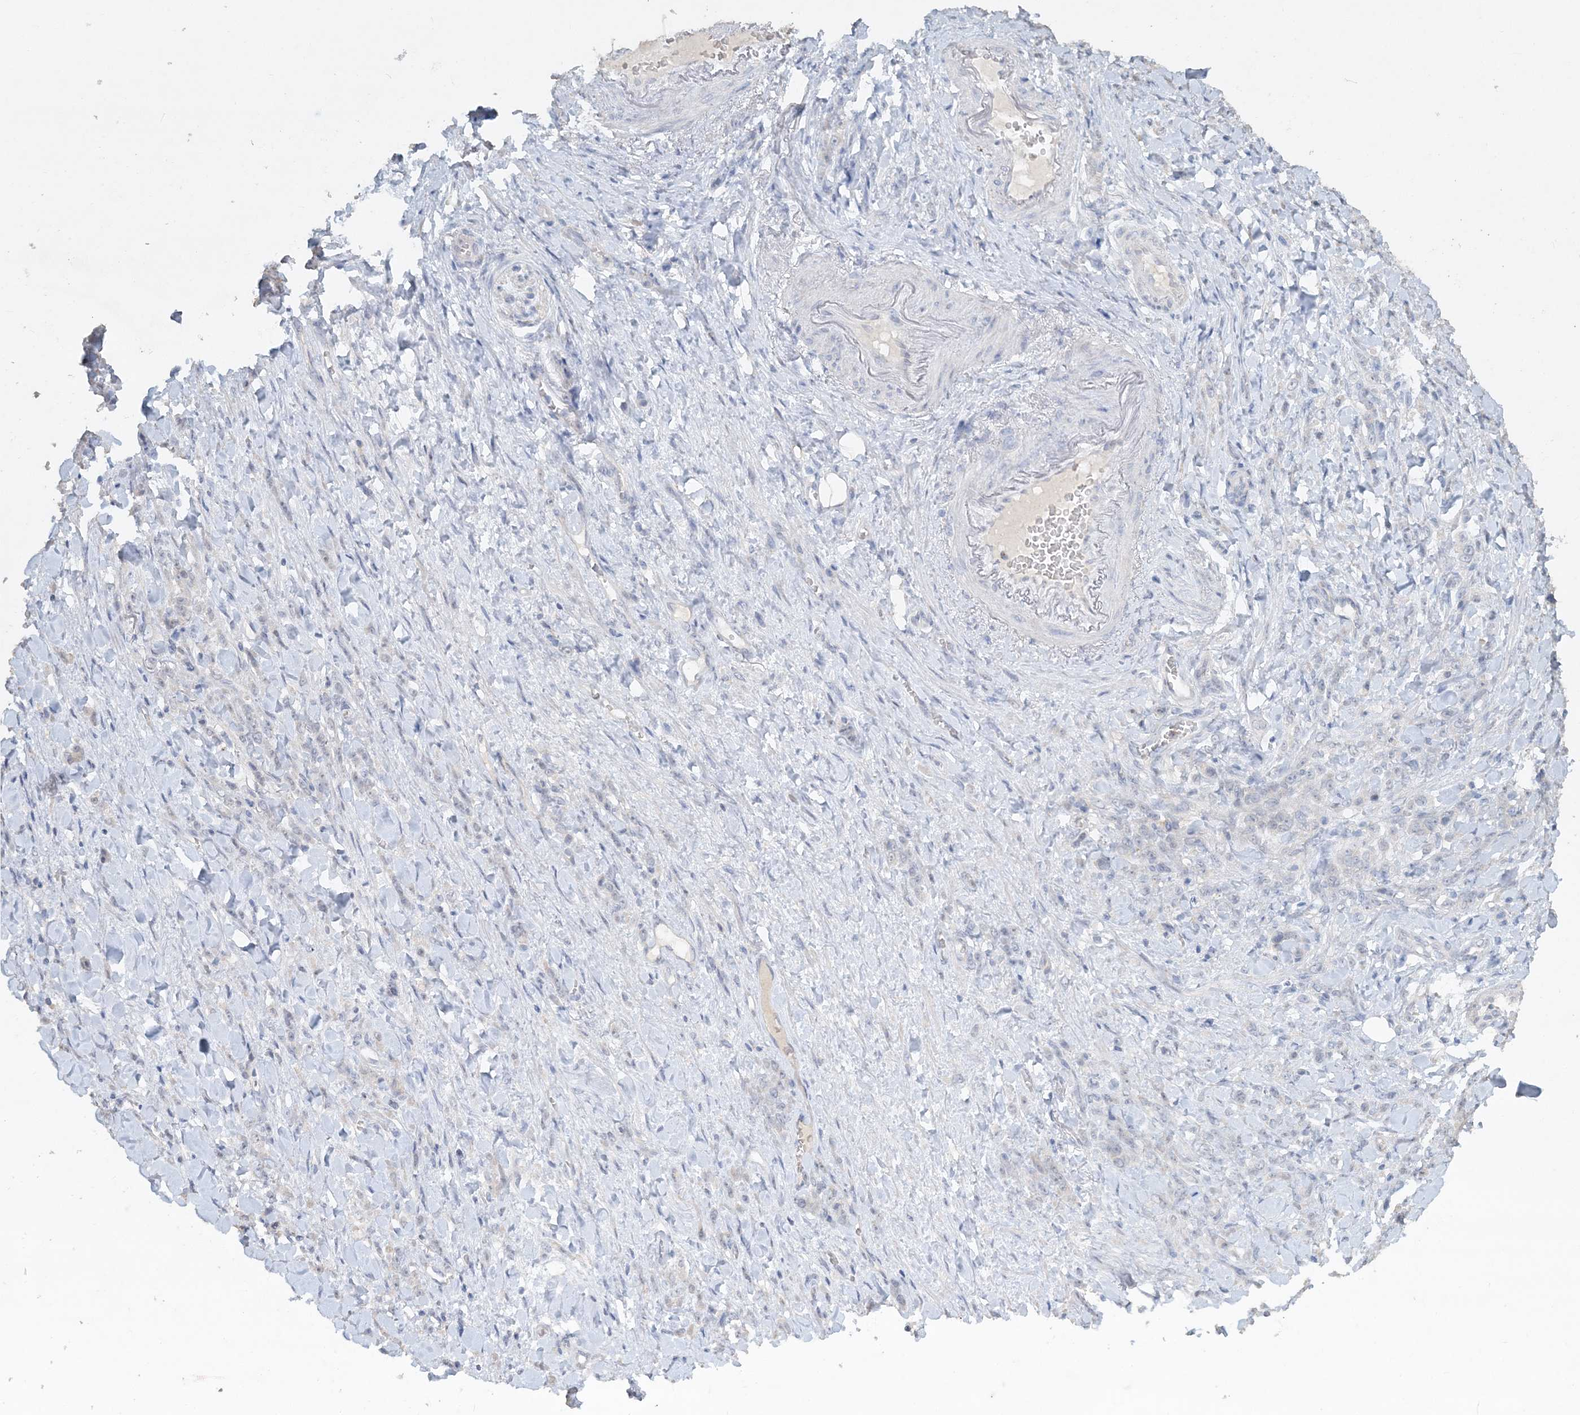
{"staining": {"intensity": "negative", "quantity": "none", "location": "none"}, "tissue": "stomach cancer", "cell_type": "Tumor cells", "image_type": "cancer", "snomed": [{"axis": "morphology", "description": "Normal tissue, NOS"}, {"axis": "morphology", "description": "Adenocarcinoma, NOS"}, {"axis": "topography", "description": "Stomach"}], "caption": "Image shows no protein positivity in tumor cells of stomach cancer (adenocarcinoma) tissue.", "gene": "DNAH5", "patient": {"sex": "male", "age": 82}}